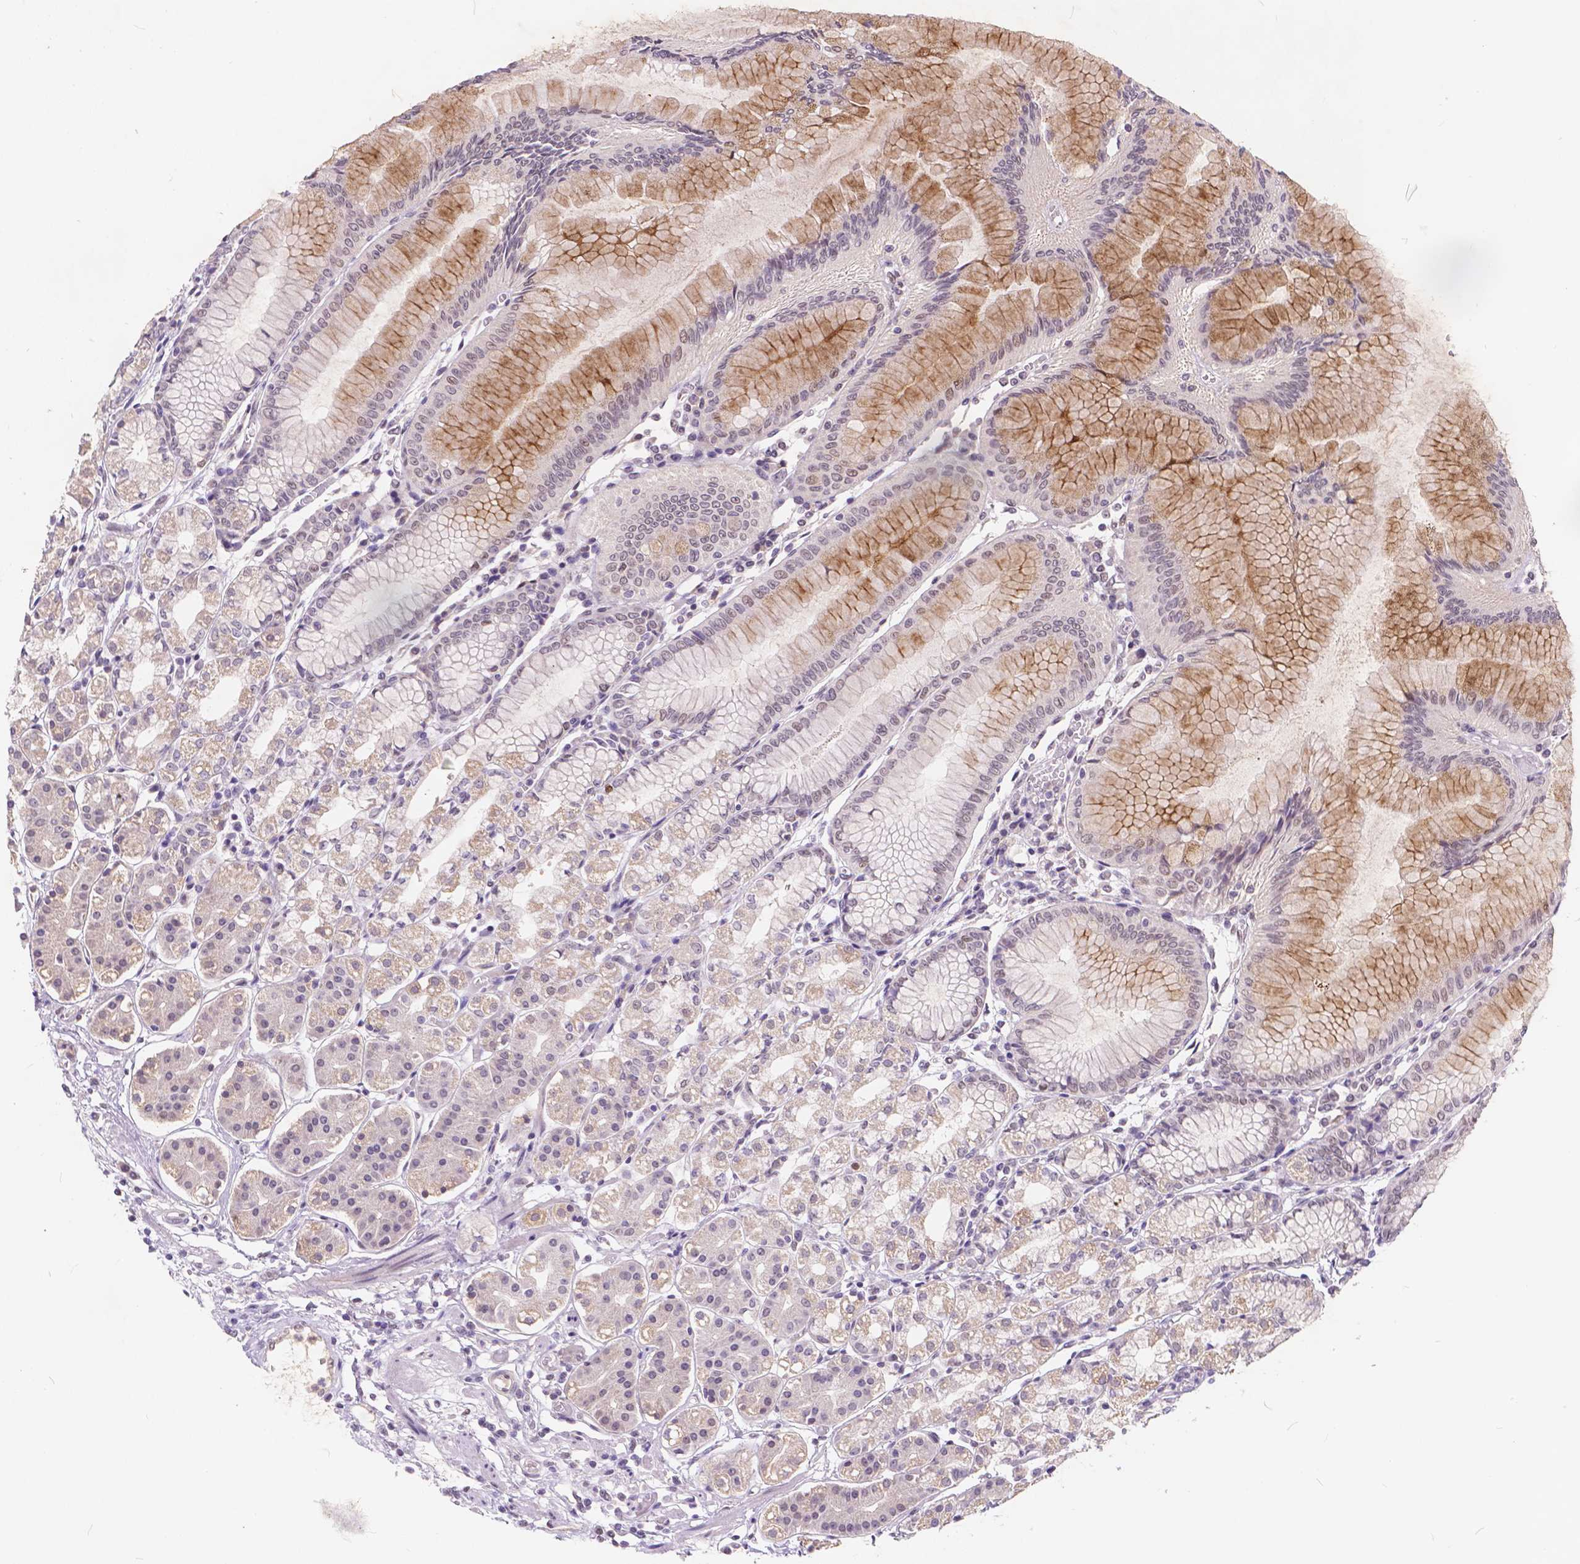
{"staining": {"intensity": "weak", "quantity": "25%-75%", "location": "nuclear"}, "tissue": "stomach", "cell_type": "Glandular cells", "image_type": "normal", "snomed": [{"axis": "morphology", "description": "Normal tissue, NOS"}, {"axis": "topography", "description": "Skeletal muscle"}, {"axis": "topography", "description": "Stomach"}], "caption": "The micrograph demonstrates immunohistochemical staining of normal stomach. There is weak nuclear positivity is identified in about 25%-75% of glandular cells. (DAB (3,3'-diaminobenzidine) IHC, brown staining for protein, blue staining for nuclei).", "gene": "FAM53A", "patient": {"sex": "female", "age": 57}}